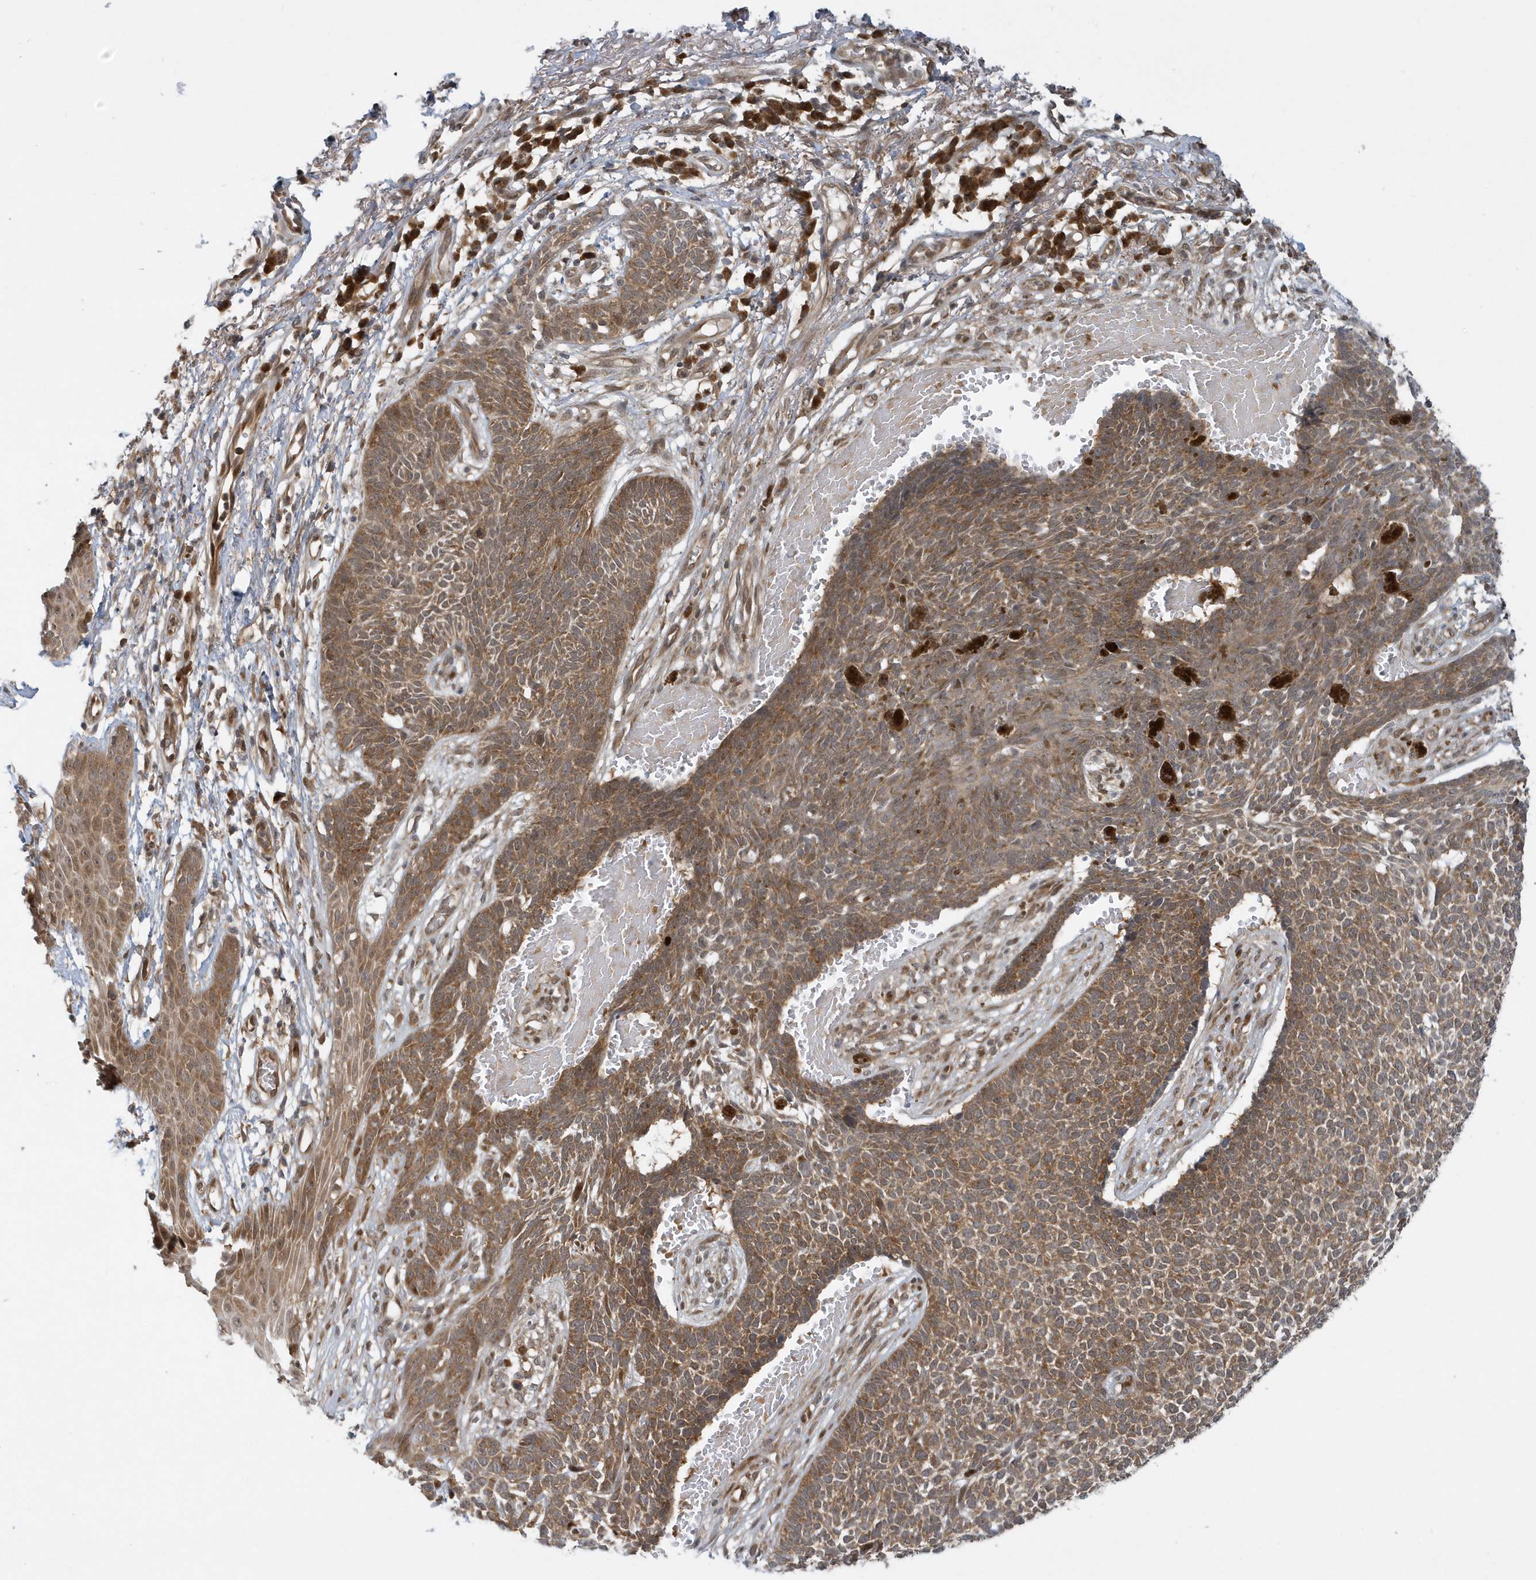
{"staining": {"intensity": "moderate", "quantity": ">75%", "location": "cytoplasmic/membranous"}, "tissue": "skin cancer", "cell_type": "Tumor cells", "image_type": "cancer", "snomed": [{"axis": "morphology", "description": "Basal cell carcinoma"}, {"axis": "topography", "description": "Skin"}], "caption": "Skin cancer (basal cell carcinoma) stained for a protein shows moderate cytoplasmic/membranous positivity in tumor cells. The protein of interest is shown in brown color, while the nuclei are stained blue.", "gene": "ATG4A", "patient": {"sex": "female", "age": 84}}